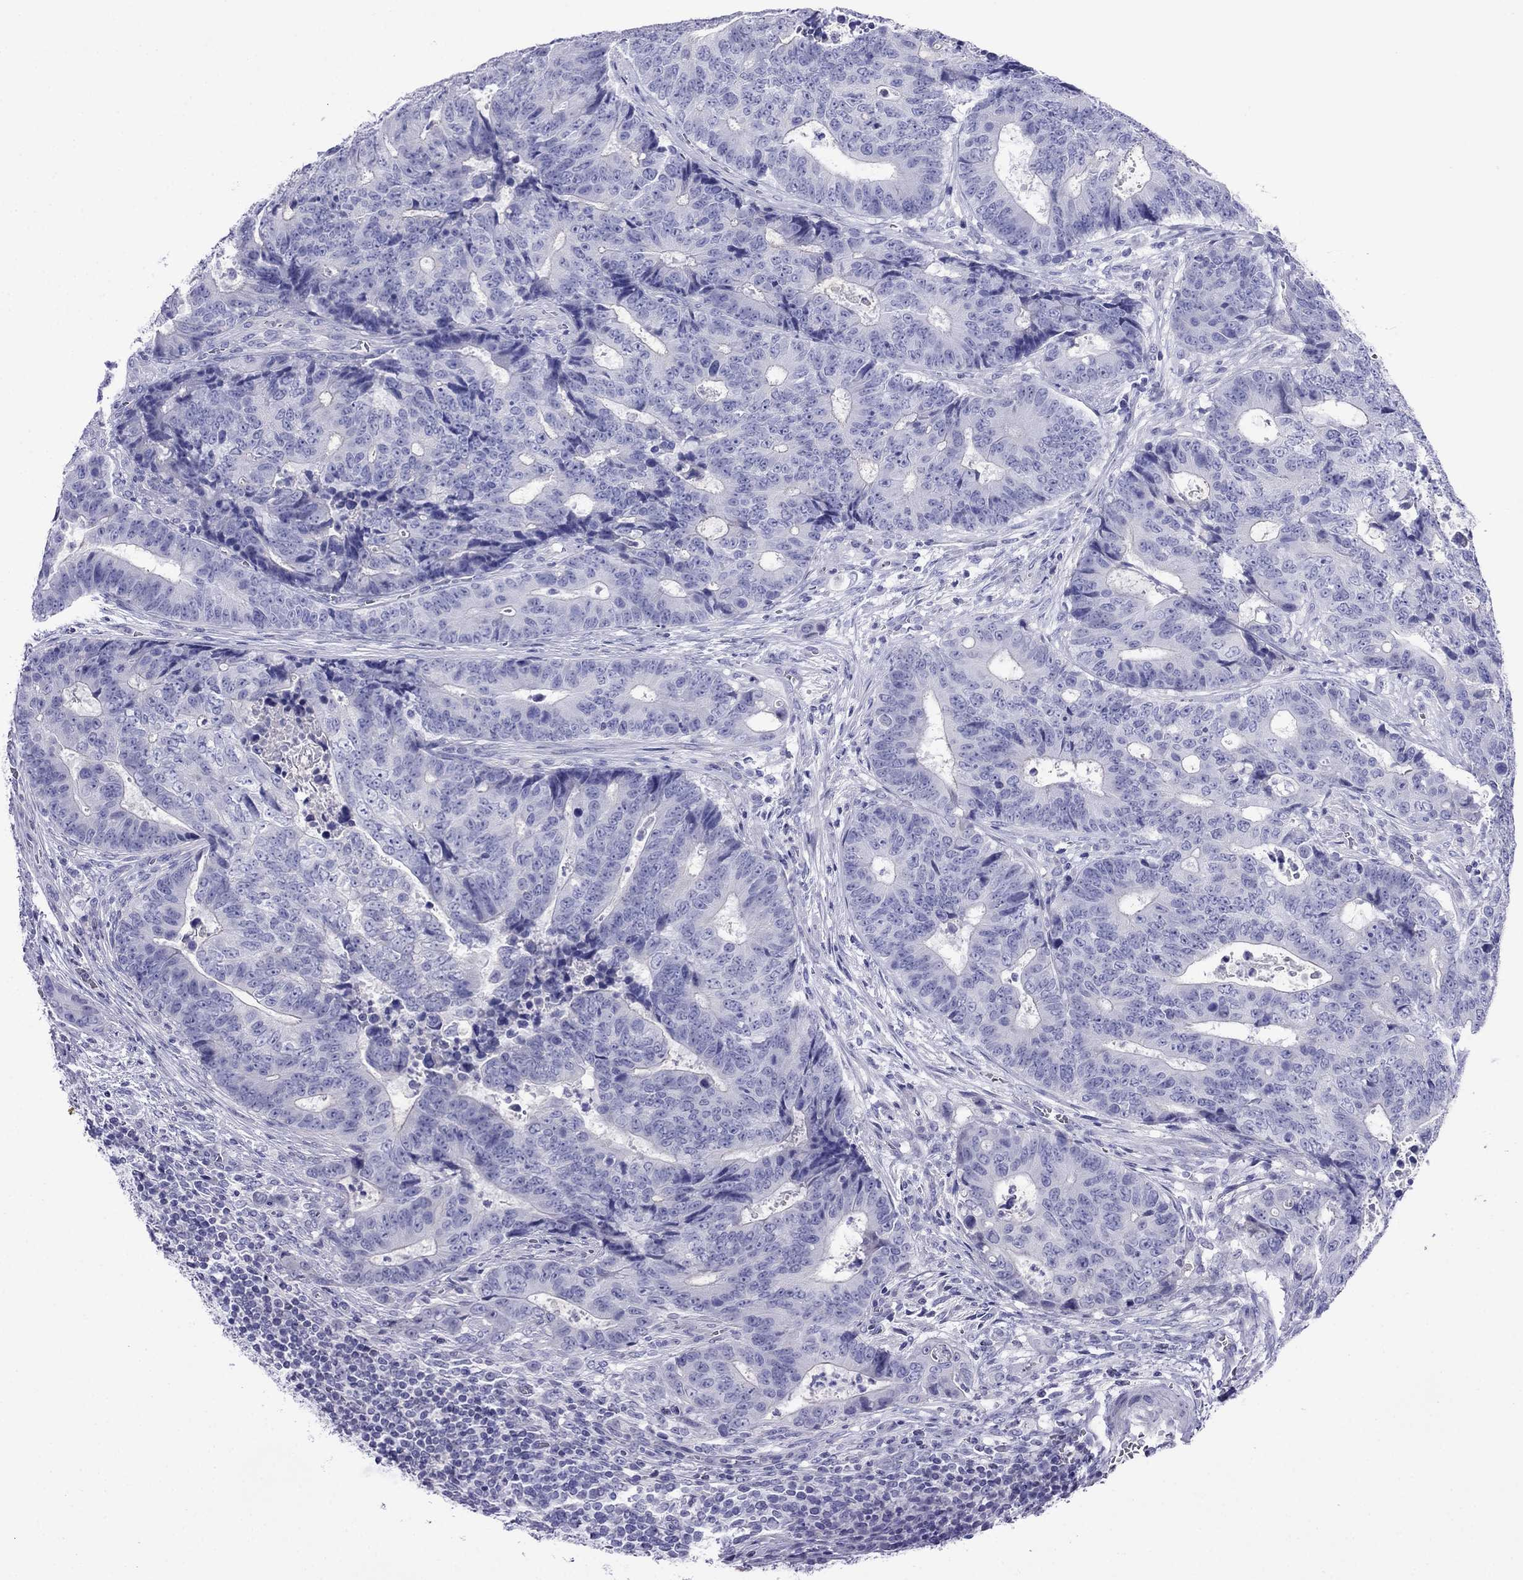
{"staining": {"intensity": "negative", "quantity": "none", "location": "none"}, "tissue": "colorectal cancer", "cell_type": "Tumor cells", "image_type": "cancer", "snomed": [{"axis": "morphology", "description": "Adenocarcinoma, NOS"}, {"axis": "topography", "description": "Colon"}], "caption": "Colorectal cancer (adenocarcinoma) was stained to show a protein in brown. There is no significant staining in tumor cells.", "gene": "PCDHA6", "patient": {"sex": "female", "age": 48}}